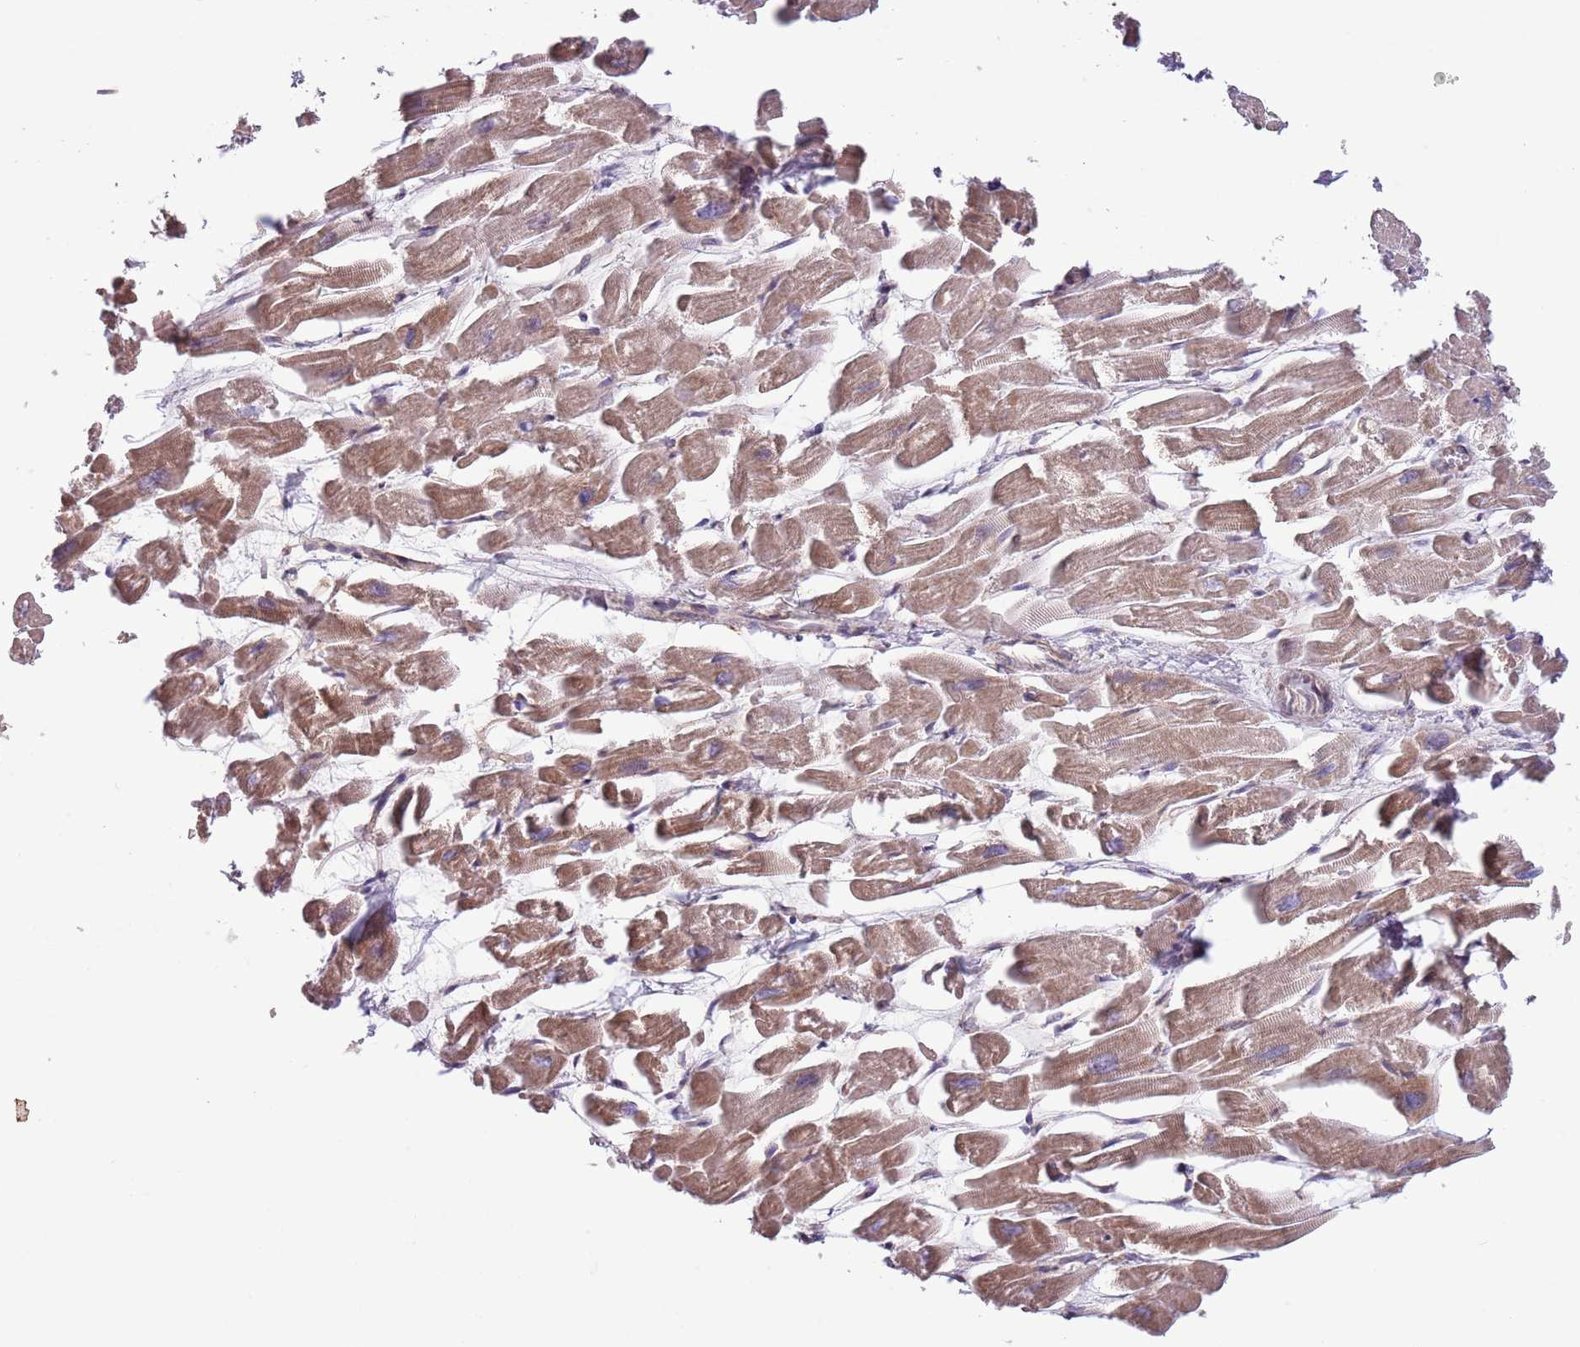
{"staining": {"intensity": "moderate", "quantity": "25%-75%", "location": "cytoplasmic/membranous"}, "tissue": "heart muscle", "cell_type": "Cardiomyocytes", "image_type": "normal", "snomed": [{"axis": "morphology", "description": "Normal tissue, NOS"}, {"axis": "topography", "description": "Heart"}], "caption": "Immunohistochemical staining of unremarkable human heart muscle shows medium levels of moderate cytoplasmic/membranous staining in about 25%-75% of cardiomyocytes.", "gene": "CREBZF", "patient": {"sex": "male", "age": 54}}